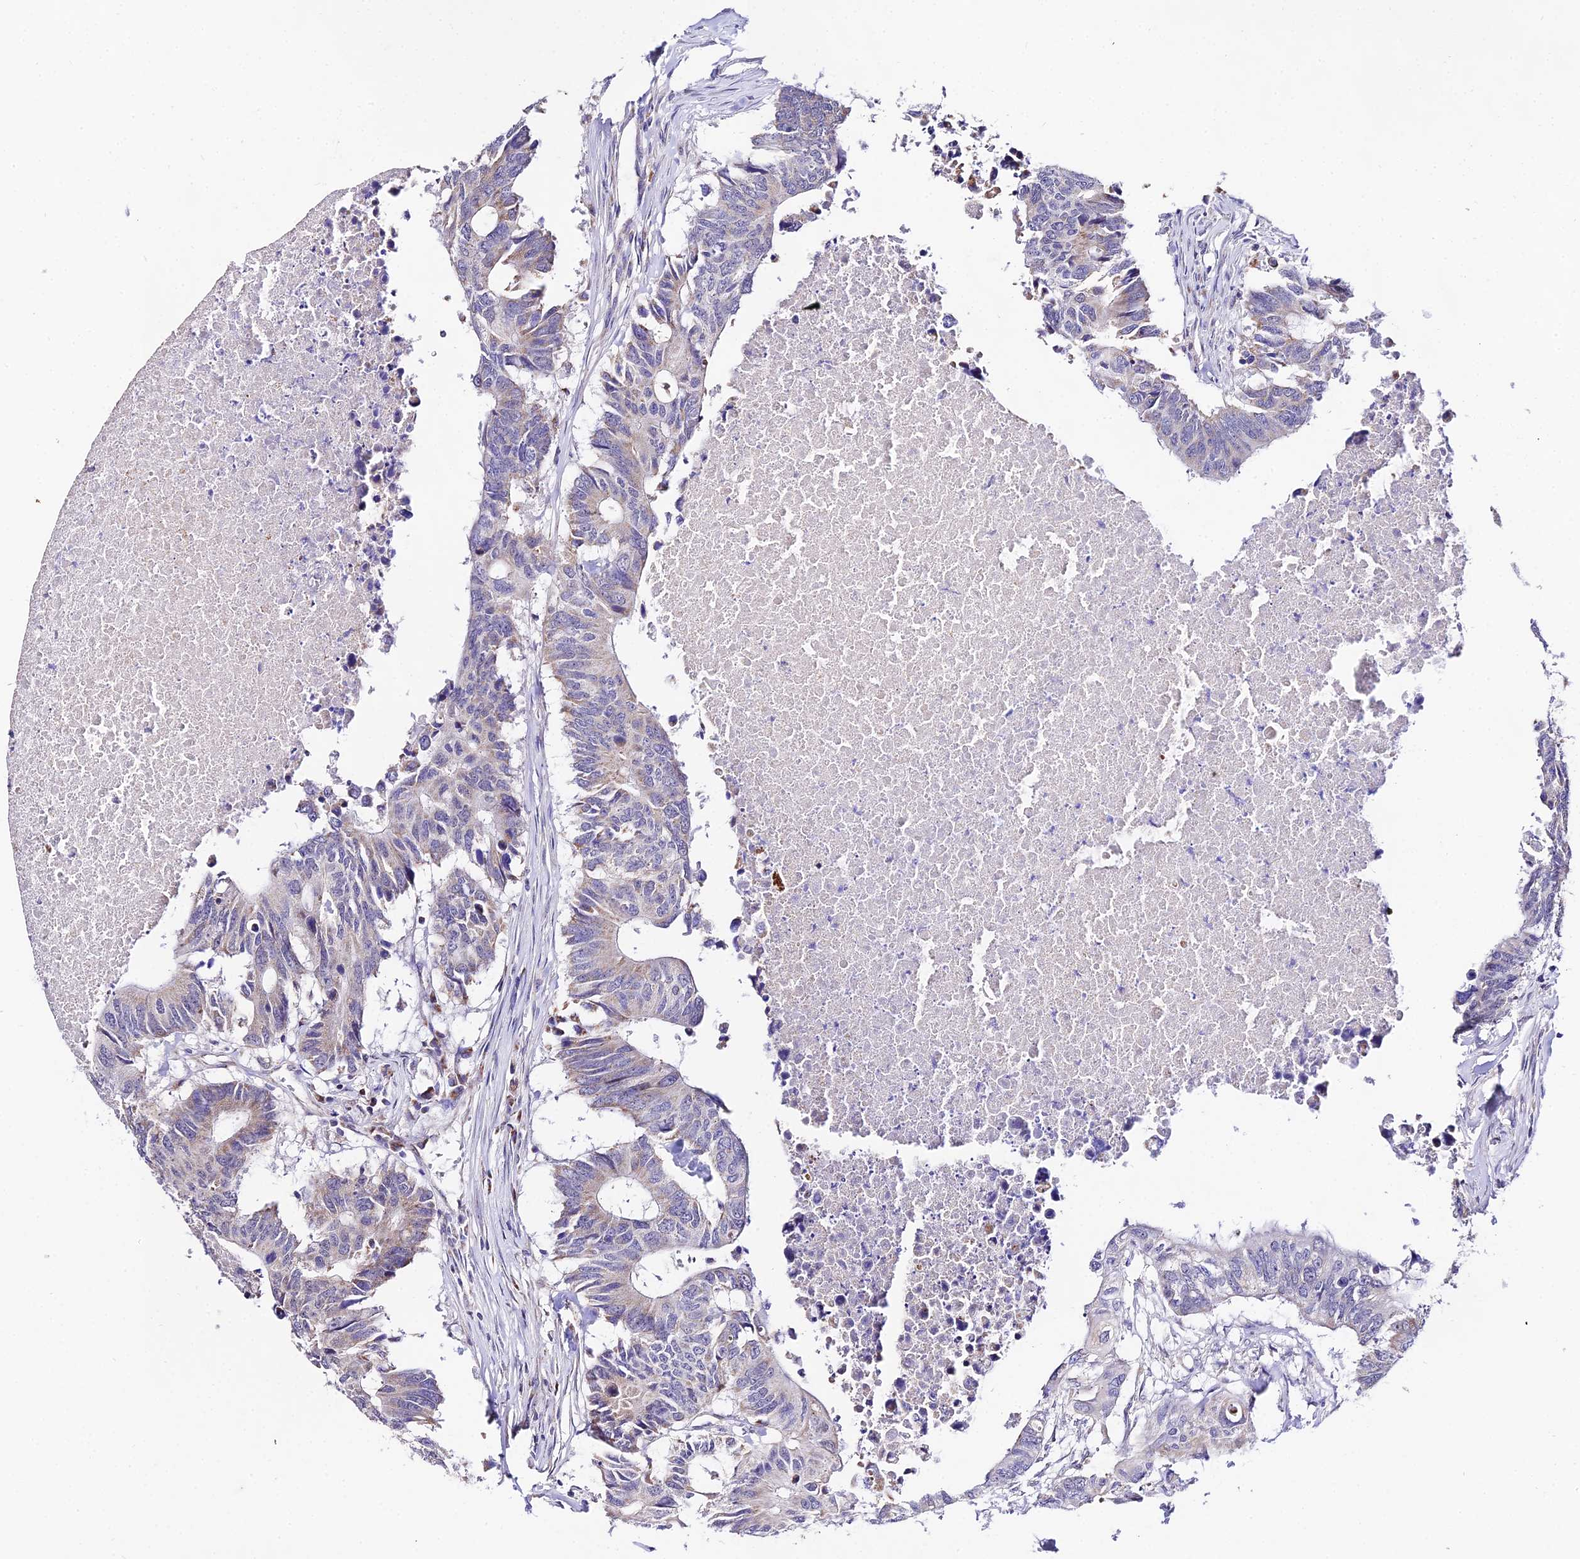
{"staining": {"intensity": "weak", "quantity": "<25%", "location": "cytoplasmic/membranous"}, "tissue": "colorectal cancer", "cell_type": "Tumor cells", "image_type": "cancer", "snomed": [{"axis": "morphology", "description": "Adenocarcinoma, NOS"}, {"axis": "topography", "description": "Colon"}], "caption": "A high-resolution micrograph shows IHC staining of colorectal adenocarcinoma, which shows no significant staining in tumor cells.", "gene": "ATP5PB", "patient": {"sex": "male", "age": 71}}